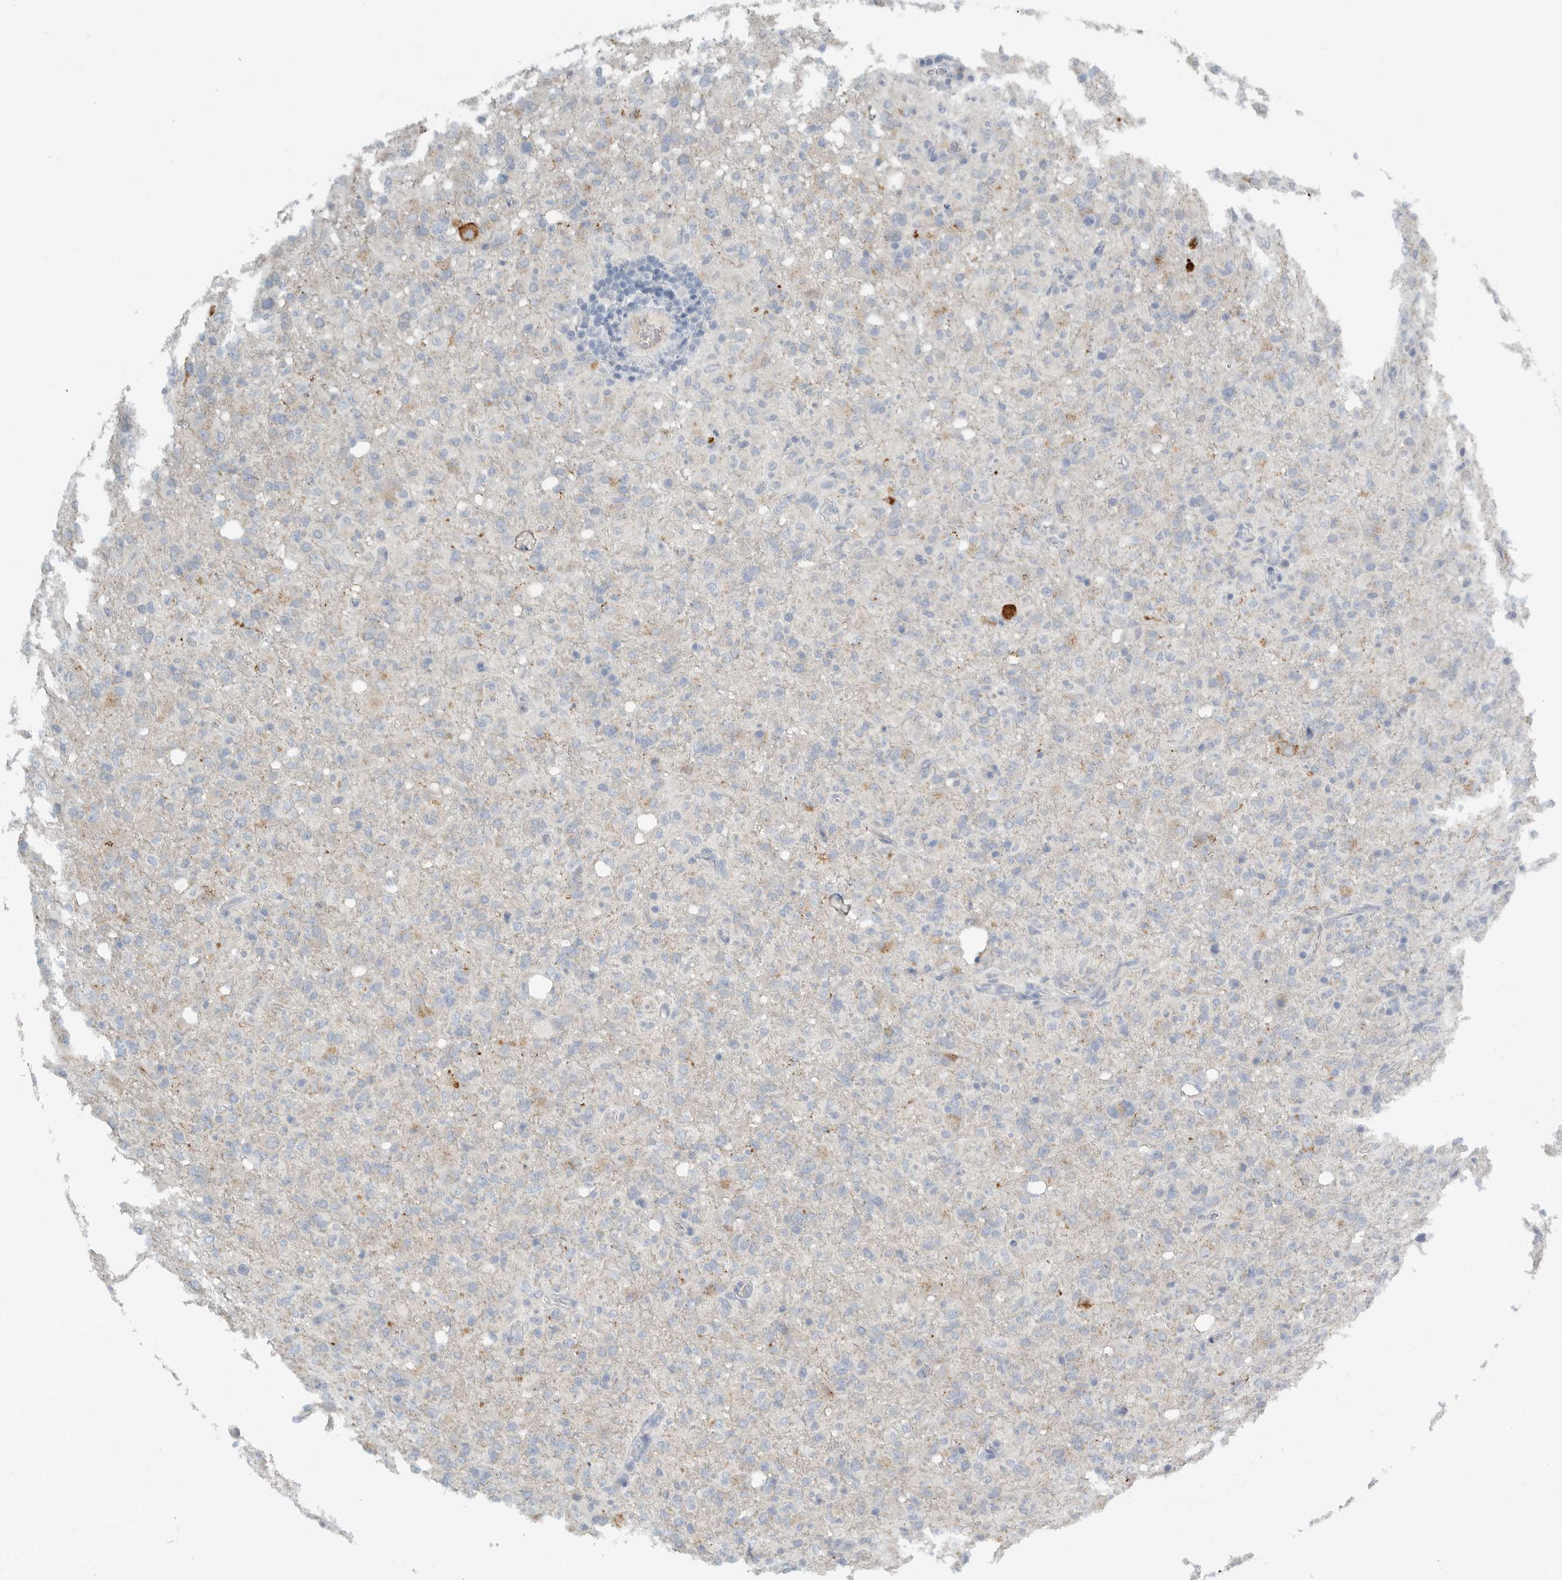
{"staining": {"intensity": "negative", "quantity": "none", "location": "none"}, "tissue": "glioma", "cell_type": "Tumor cells", "image_type": "cancer", "snomed": [{"axis": "morphology", "description": "Glioma, malignant, High grade"}, {"axis": "topography", "description": "Brain"}], "caption": "The micrograph shows no staining of tumor cells in malignant glioma (high-grade).", "gene": "PAM", "patient": {"sex": "female", "age": 57}}